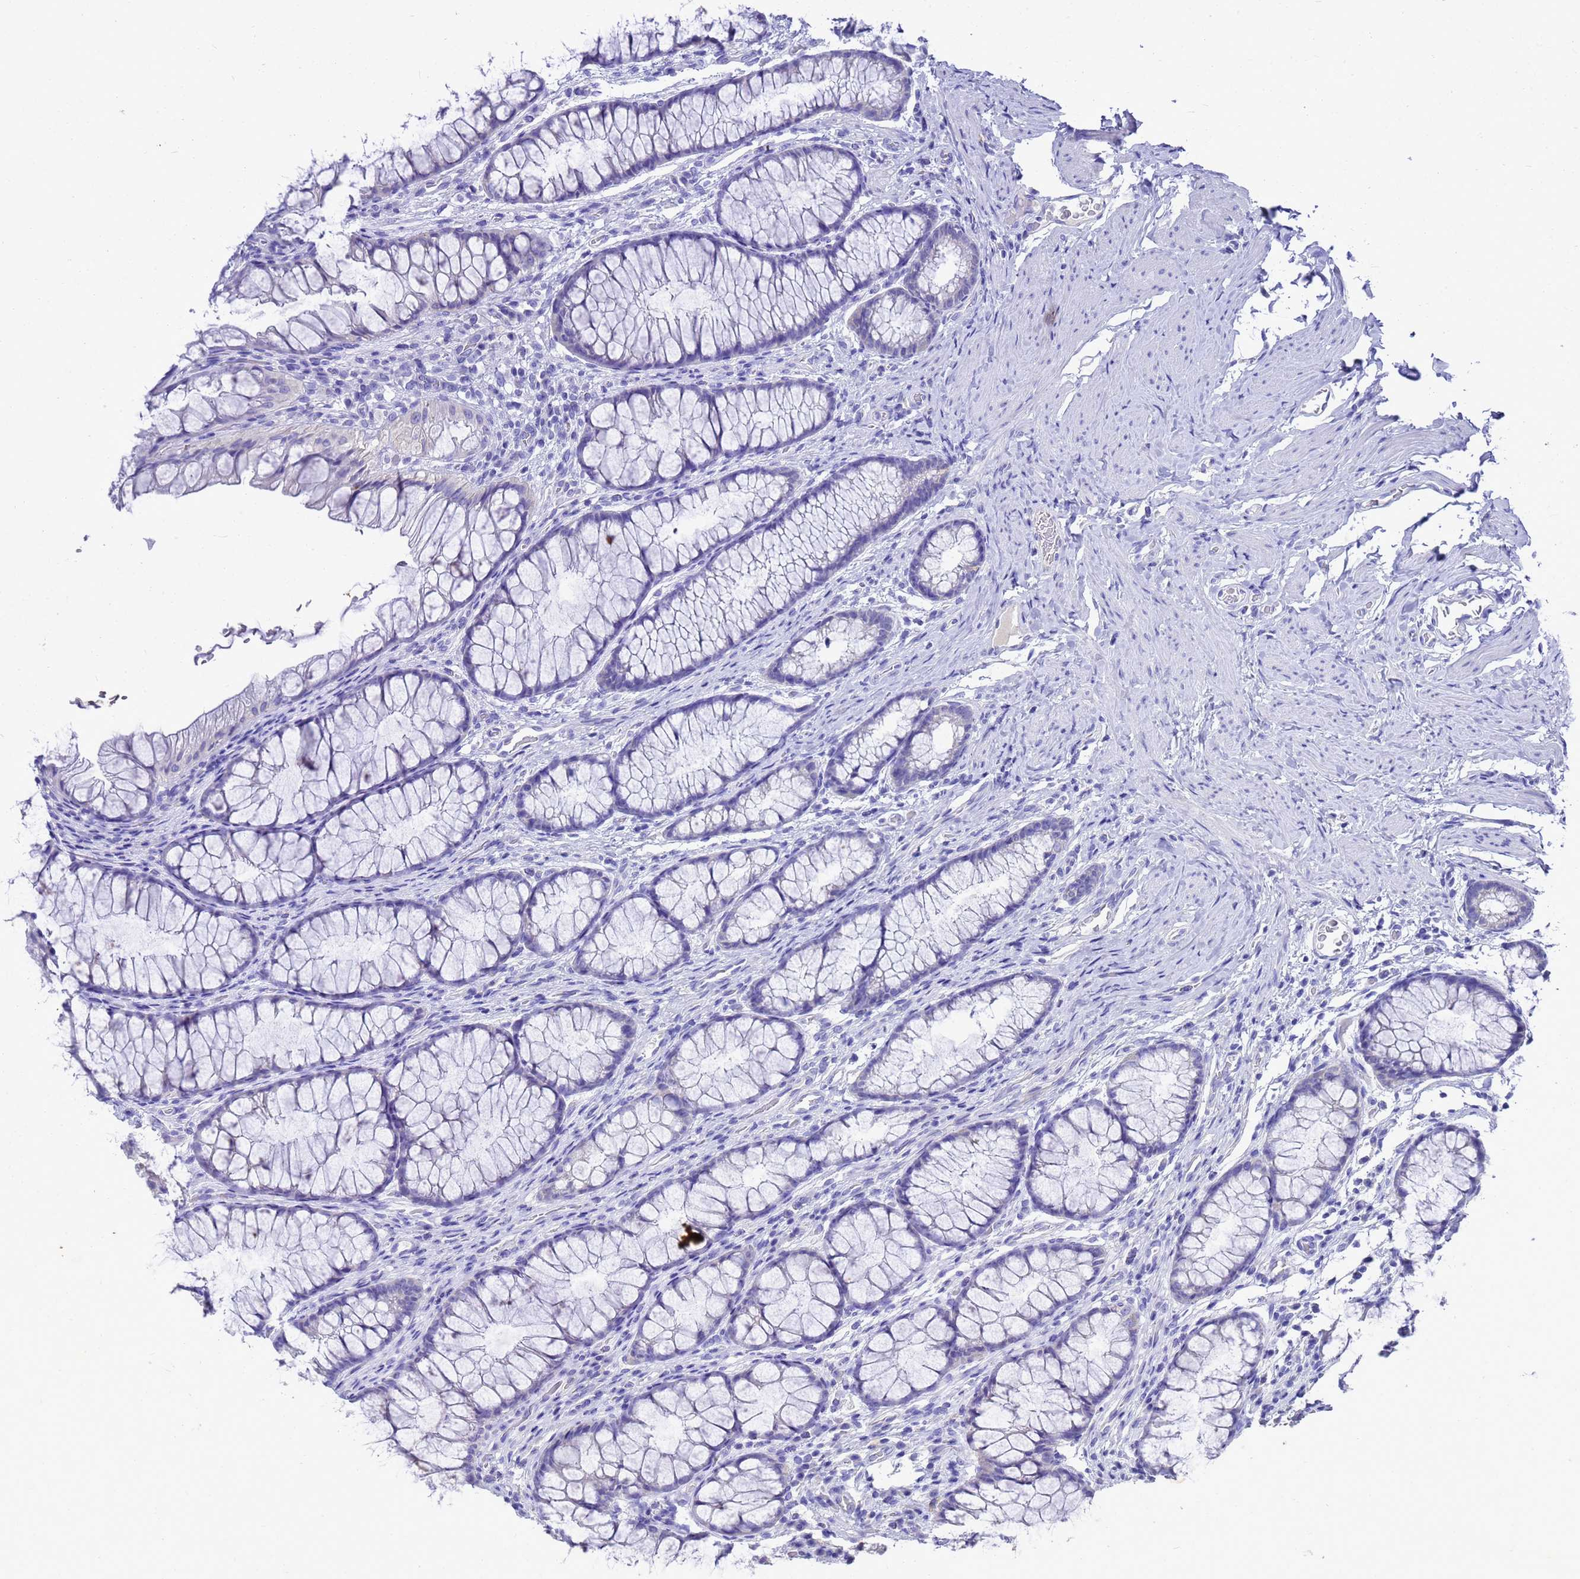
{"staining": {"intensity": "negative", "quantity": "none", "location": "none"}, "tissue": "colon", "cell_type": "Endothelial cells", "image_type": "normal", "snomed": [{"axis": "morphology", "description": "Normal tissue, NOS"}, {"axis": "topography", "description": "Colon"}], "caption": "This is an IHC image of normal colon. There is no positivity in endothelial cells.", "gene": "MS4A13", "patient": {"sex": "female", "age": 62}}